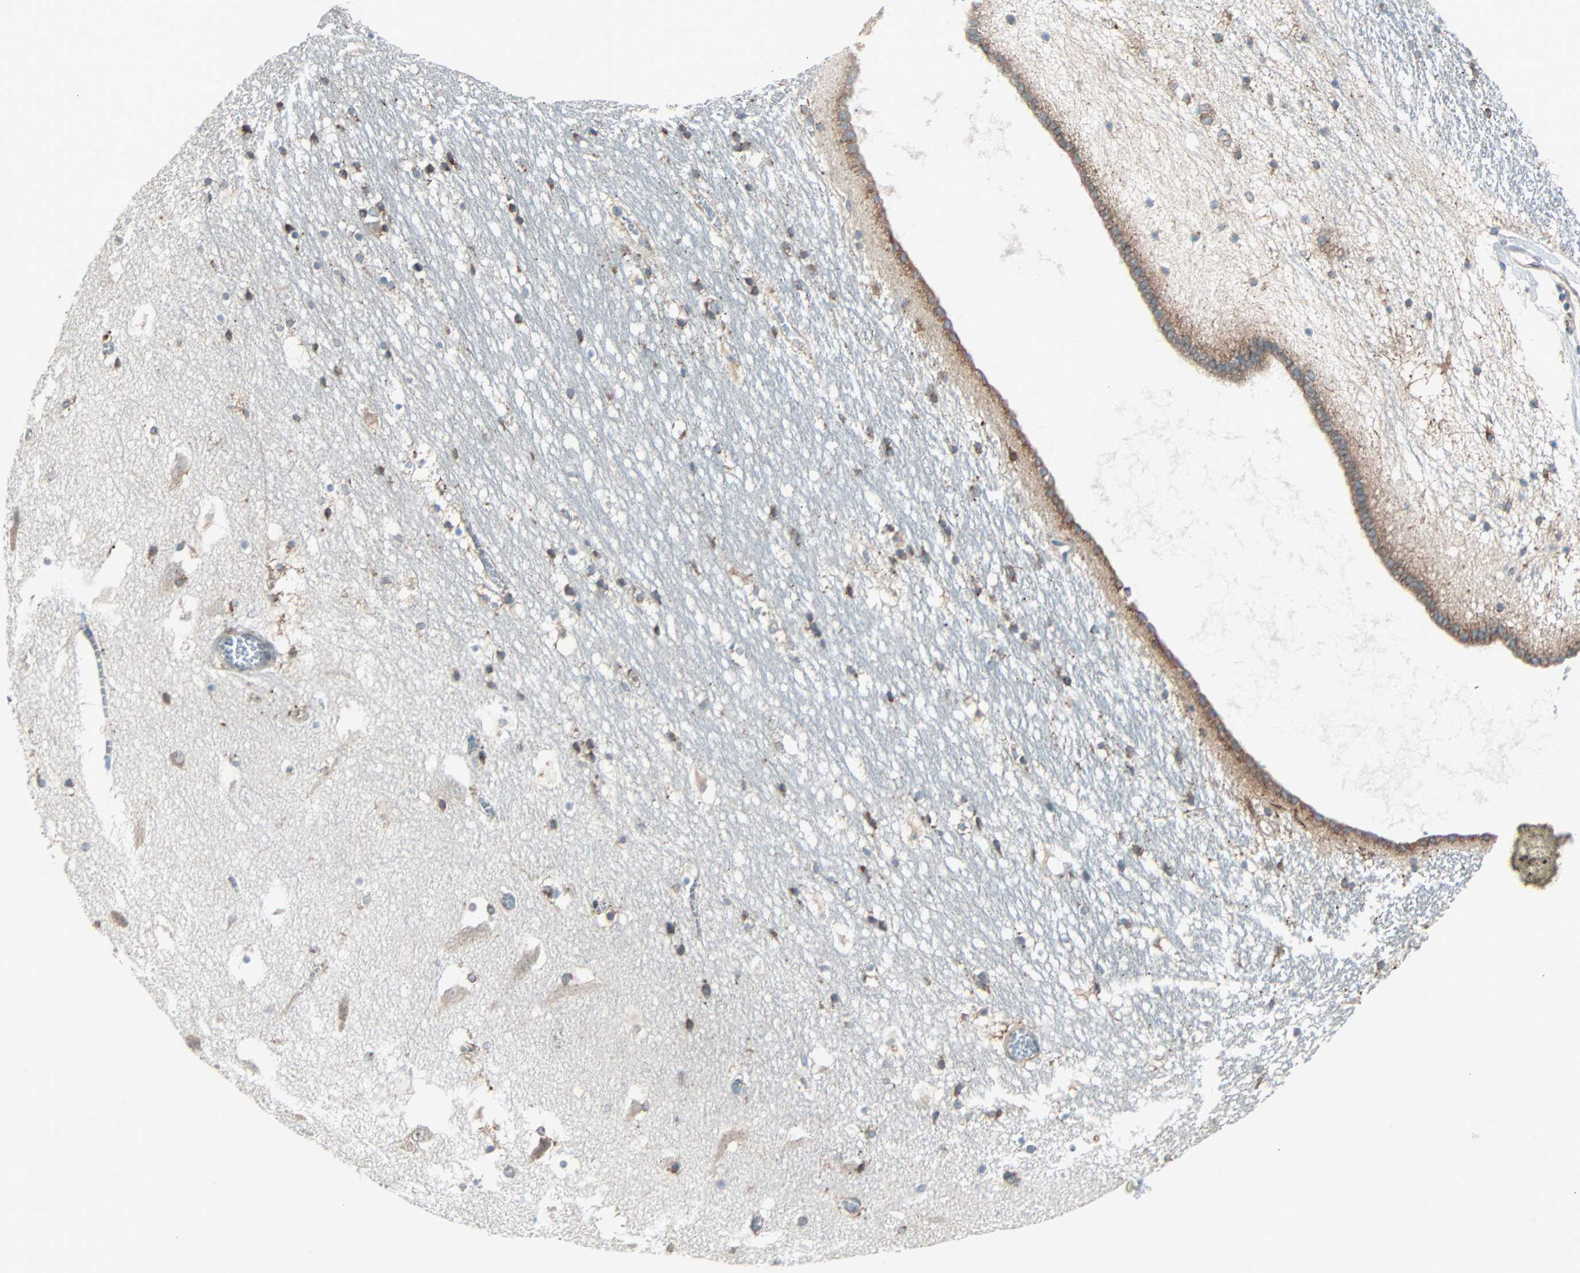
{"staining": {"intensity": "moderate", "quantity": "25%-75%", "location": "cytoplasmic/membranous"}, "tissue": "hippocampus", "cell_type": "Glial cells", "image_type": "normal", "snomed": [{"axis": "morphology", "description": "Normal tissue, NOS"}, {"axis": "topography", "description": "Hippocampus"}], "caption": "Moderate cytoplasmic/membranous protein expression is seen in approximately 25%-75% of glial cells in hippocampus. (IHC, brightfield microscopy, high magnification).", "gene": "PHYH", "patient": {"sex": "male", "age": 45}}